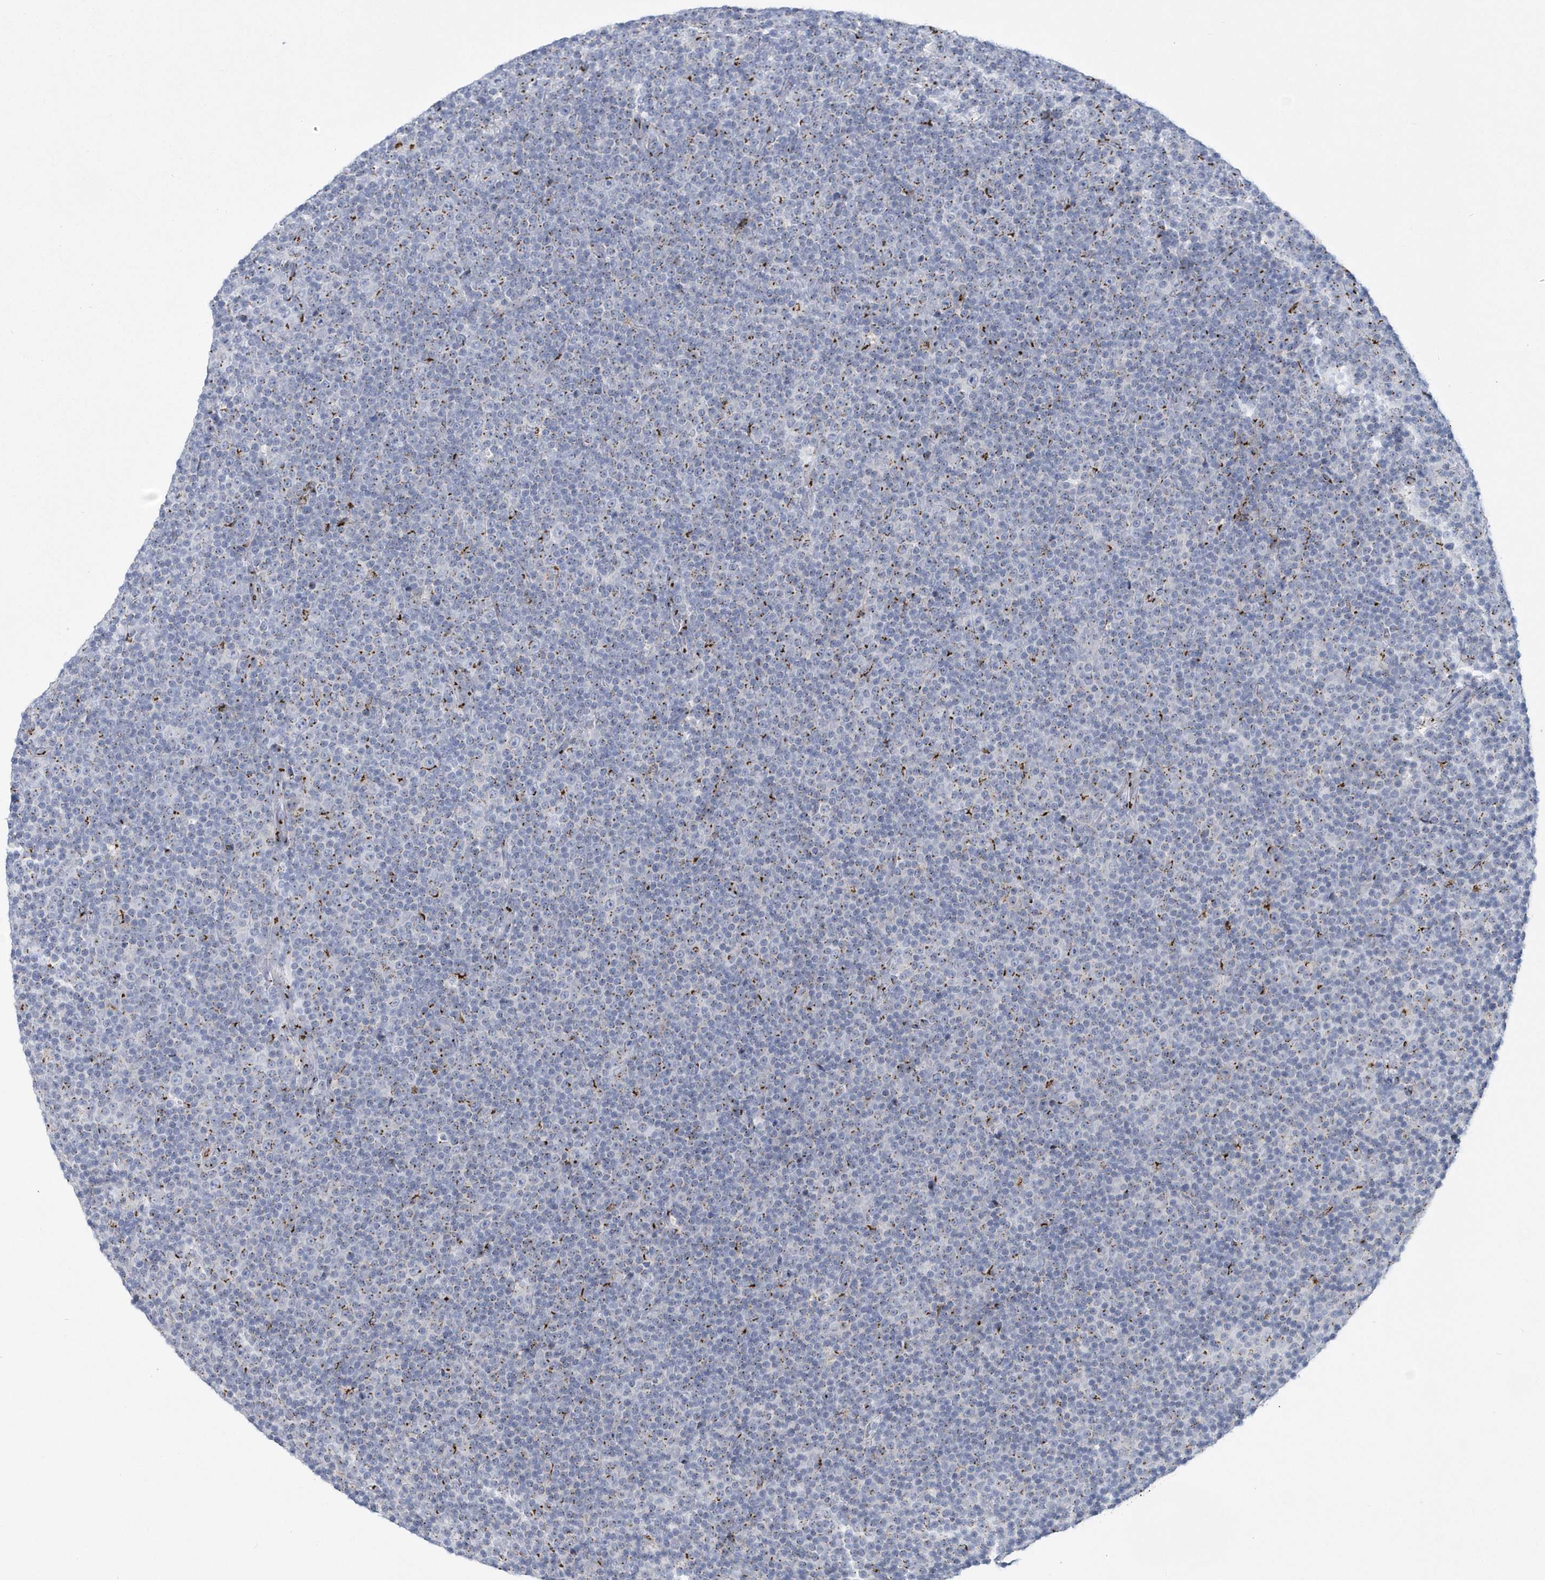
{"staining": {"intensity": "moderate", "quantity": "<25%", "location": "cytoplasmic/membranous"}, "tissue": "lymphoma", "cell_type": "Tumor cells", "image_type": "cancer", "snomed": [{"axis": "morphology", "description": "Malignant lymphoma, non-Hodgkin's type, Low grade"}, {"axis": "topography", "description": "Lymph node"}], "caption": "Protein staining shows moderate cytoplasmic/membranous positivity in about <25% of tumor cells in lymphoma. Nuclei are stained in blue.", "gene": "SLX9", "patient": {"sex": "female", "age": 67}}